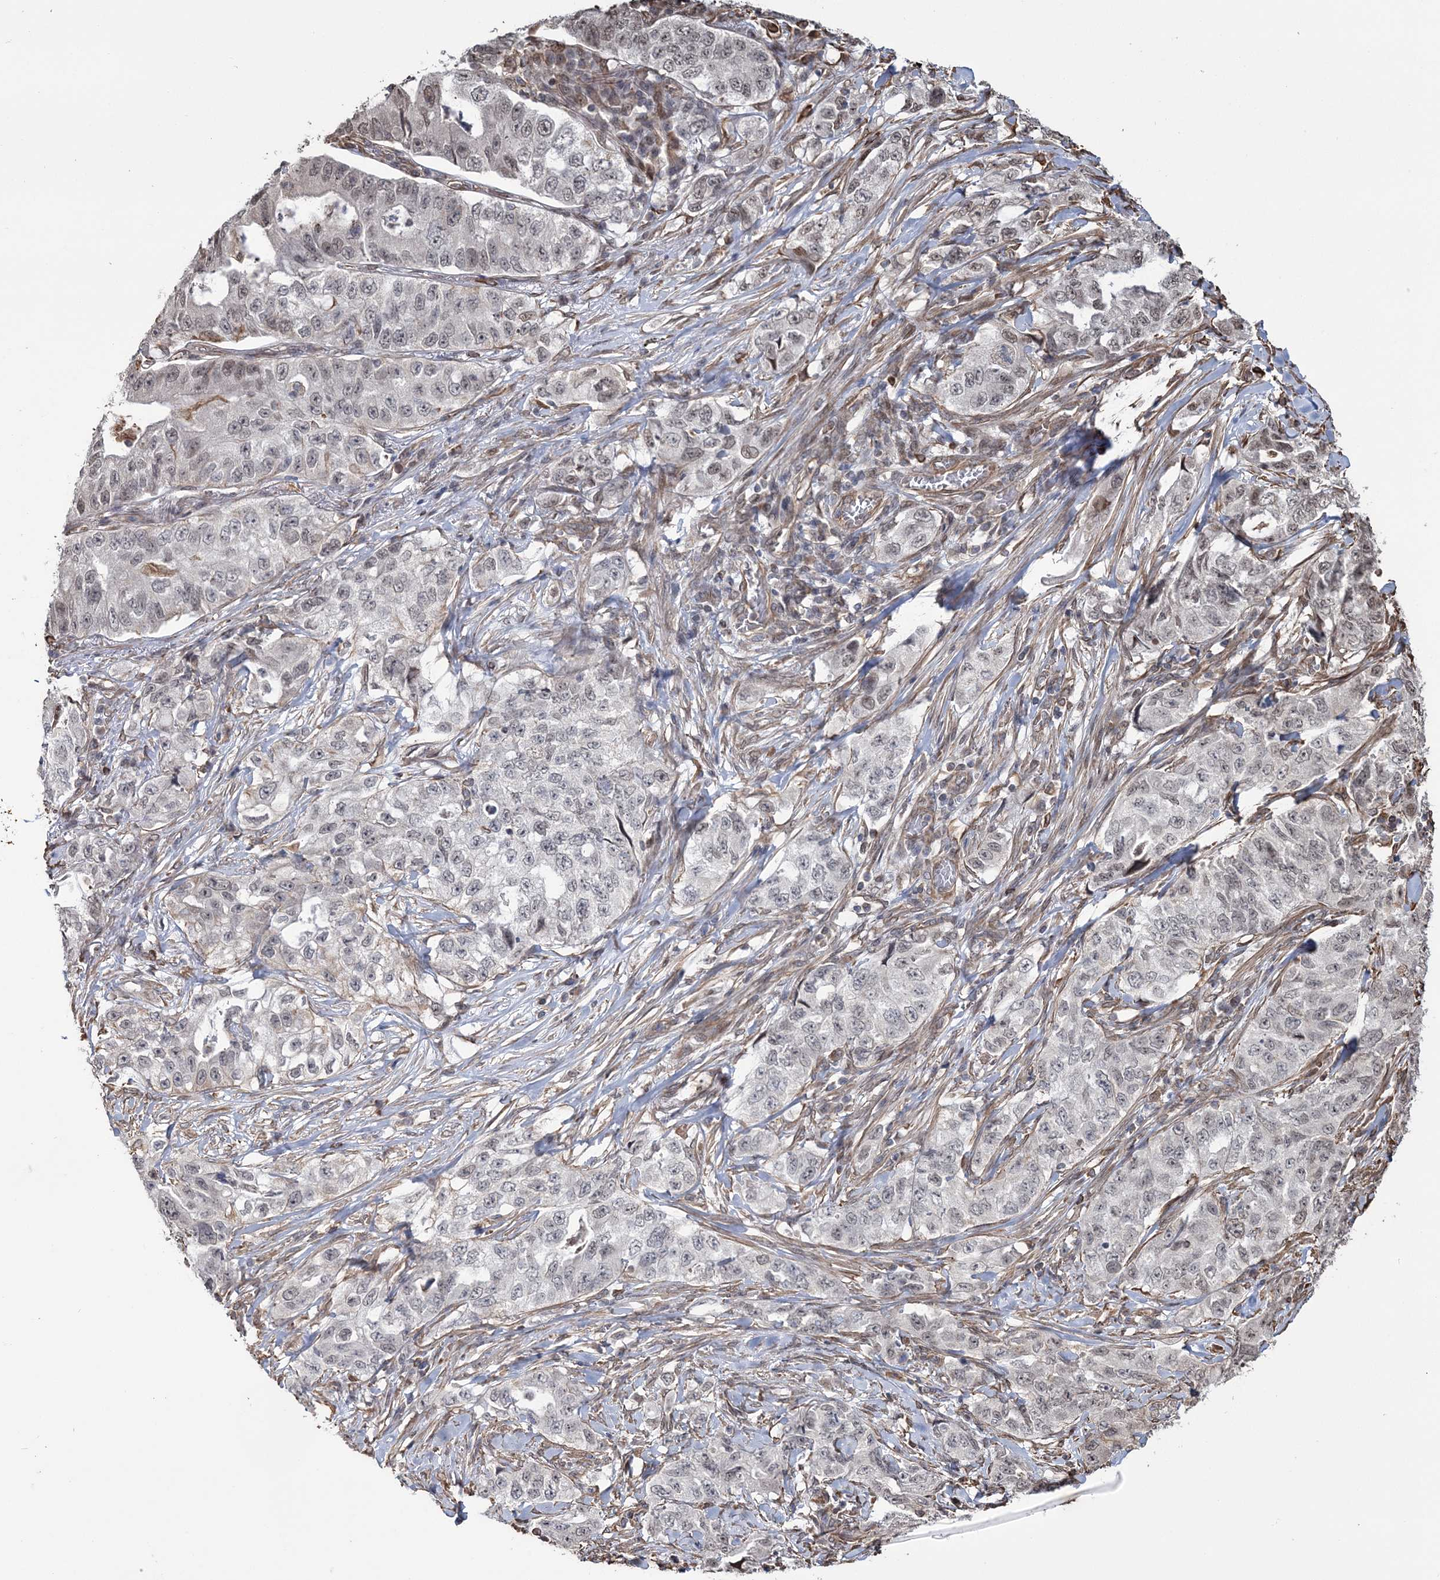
{"staining": {"intensity": "weak", "quantity": "25%-75%", "location": "nuclear"}, "tissue": "lung cancer", "cell_type": "Tumor cells", "image_type": "cancer", "snomed": [{"axis": "morphology", "description": "Adenocarcinoma, NOS"}, {"axis": "topography", "description": "Lung"}], "caption": "Immunohistochemical staining of lung adenocarcinoma shows low levels of weak nuclear staining in about 25%-75% of tumor cells. The protein of interest is shown in brown color, while the nuclei are stained blue.", "gene": "ATP11B", "patient": {"sex": "female", "age": 51}}